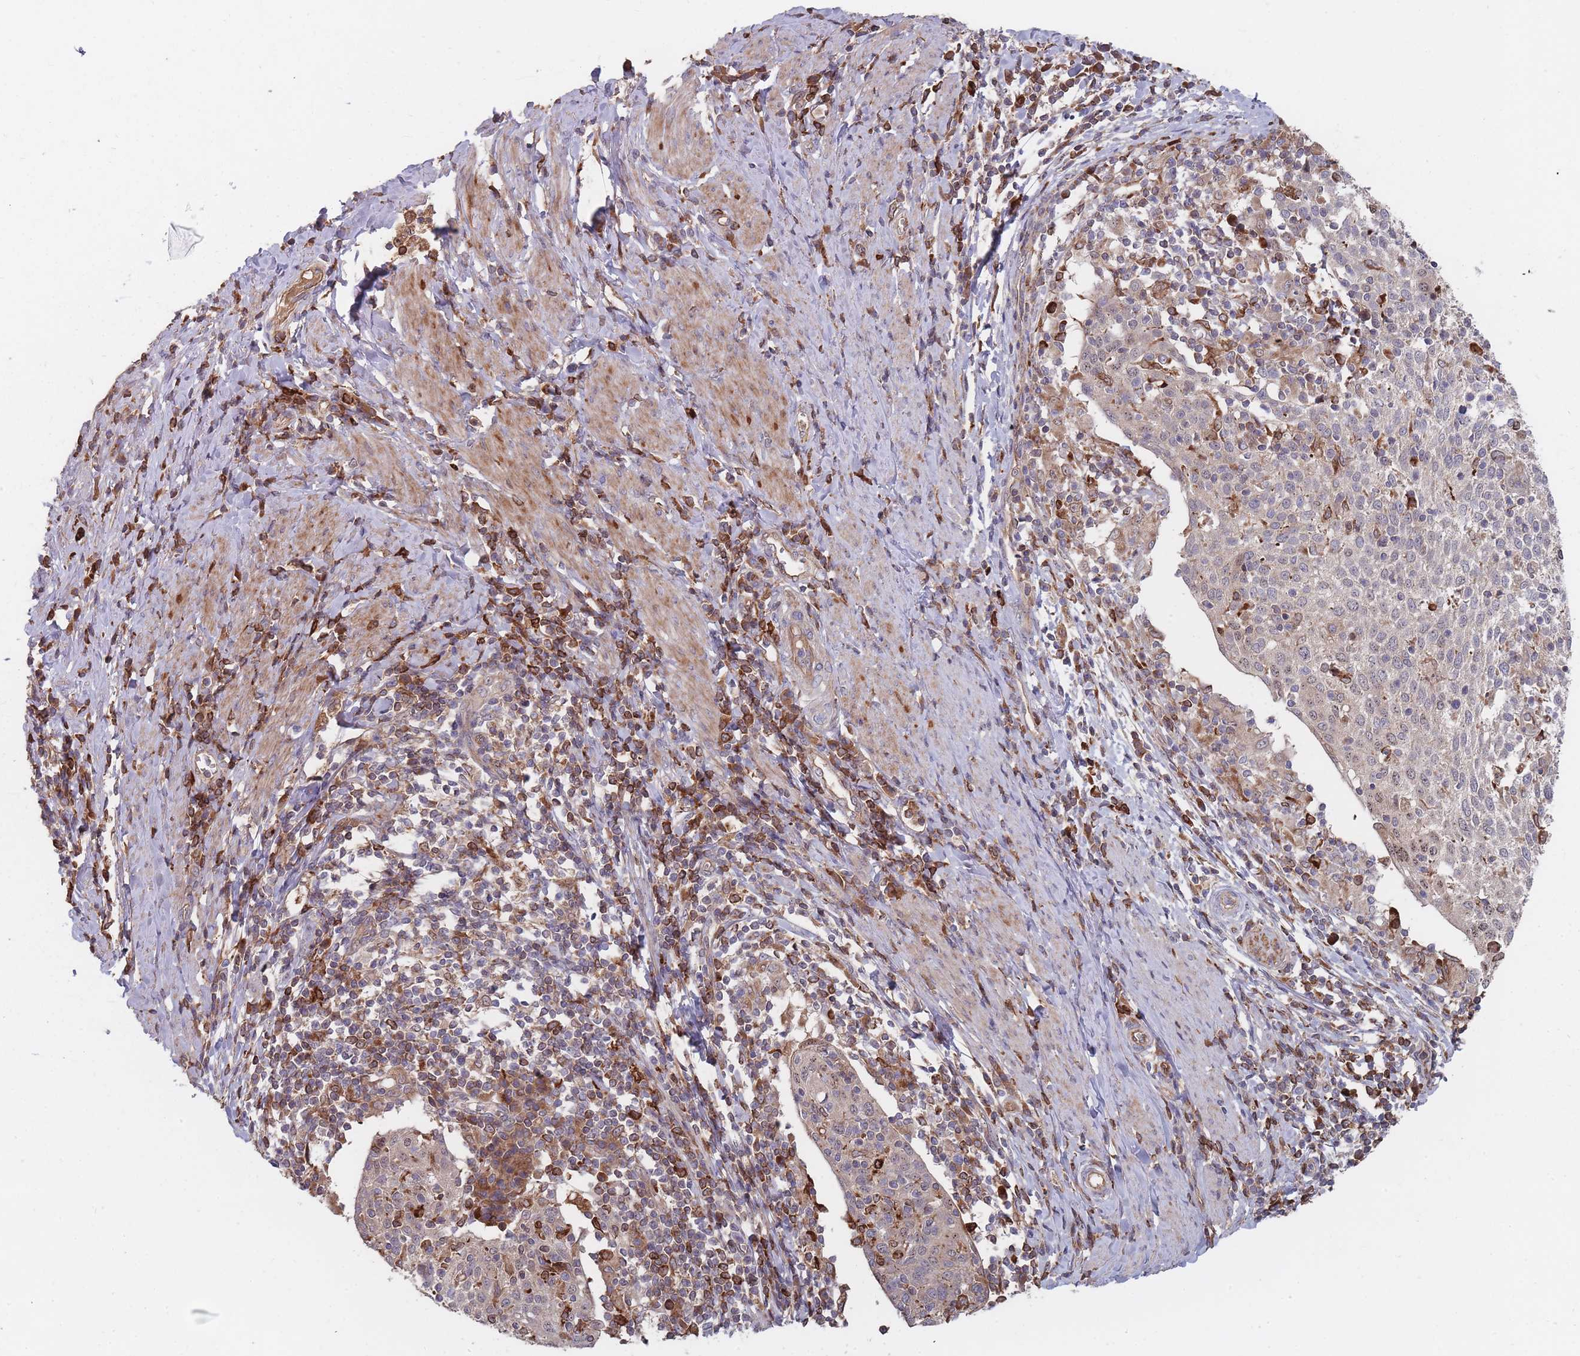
{"staining": {"intensity": "moderate", "quantity": "<25%", "location": "cytoplasmic/membranous"}, "tissue": "cervical cancer", "cell_type": "Tumor cells", "image_type": "cancer", "snomed": [{"axis": "morphology", "description": "Squamous cell carcinoma, NOS"}, {"axis": "topography", "description": "Cervix"}], "caption": "Squamous cell carcinoma (cervical) was stained to show a protein in brown. There is low levels of moderate cytoplasmic/membranous staining in about <25% of tumor cells.", "gene": "THSD7B", "patient": {"sex": "female", "age": 52}}